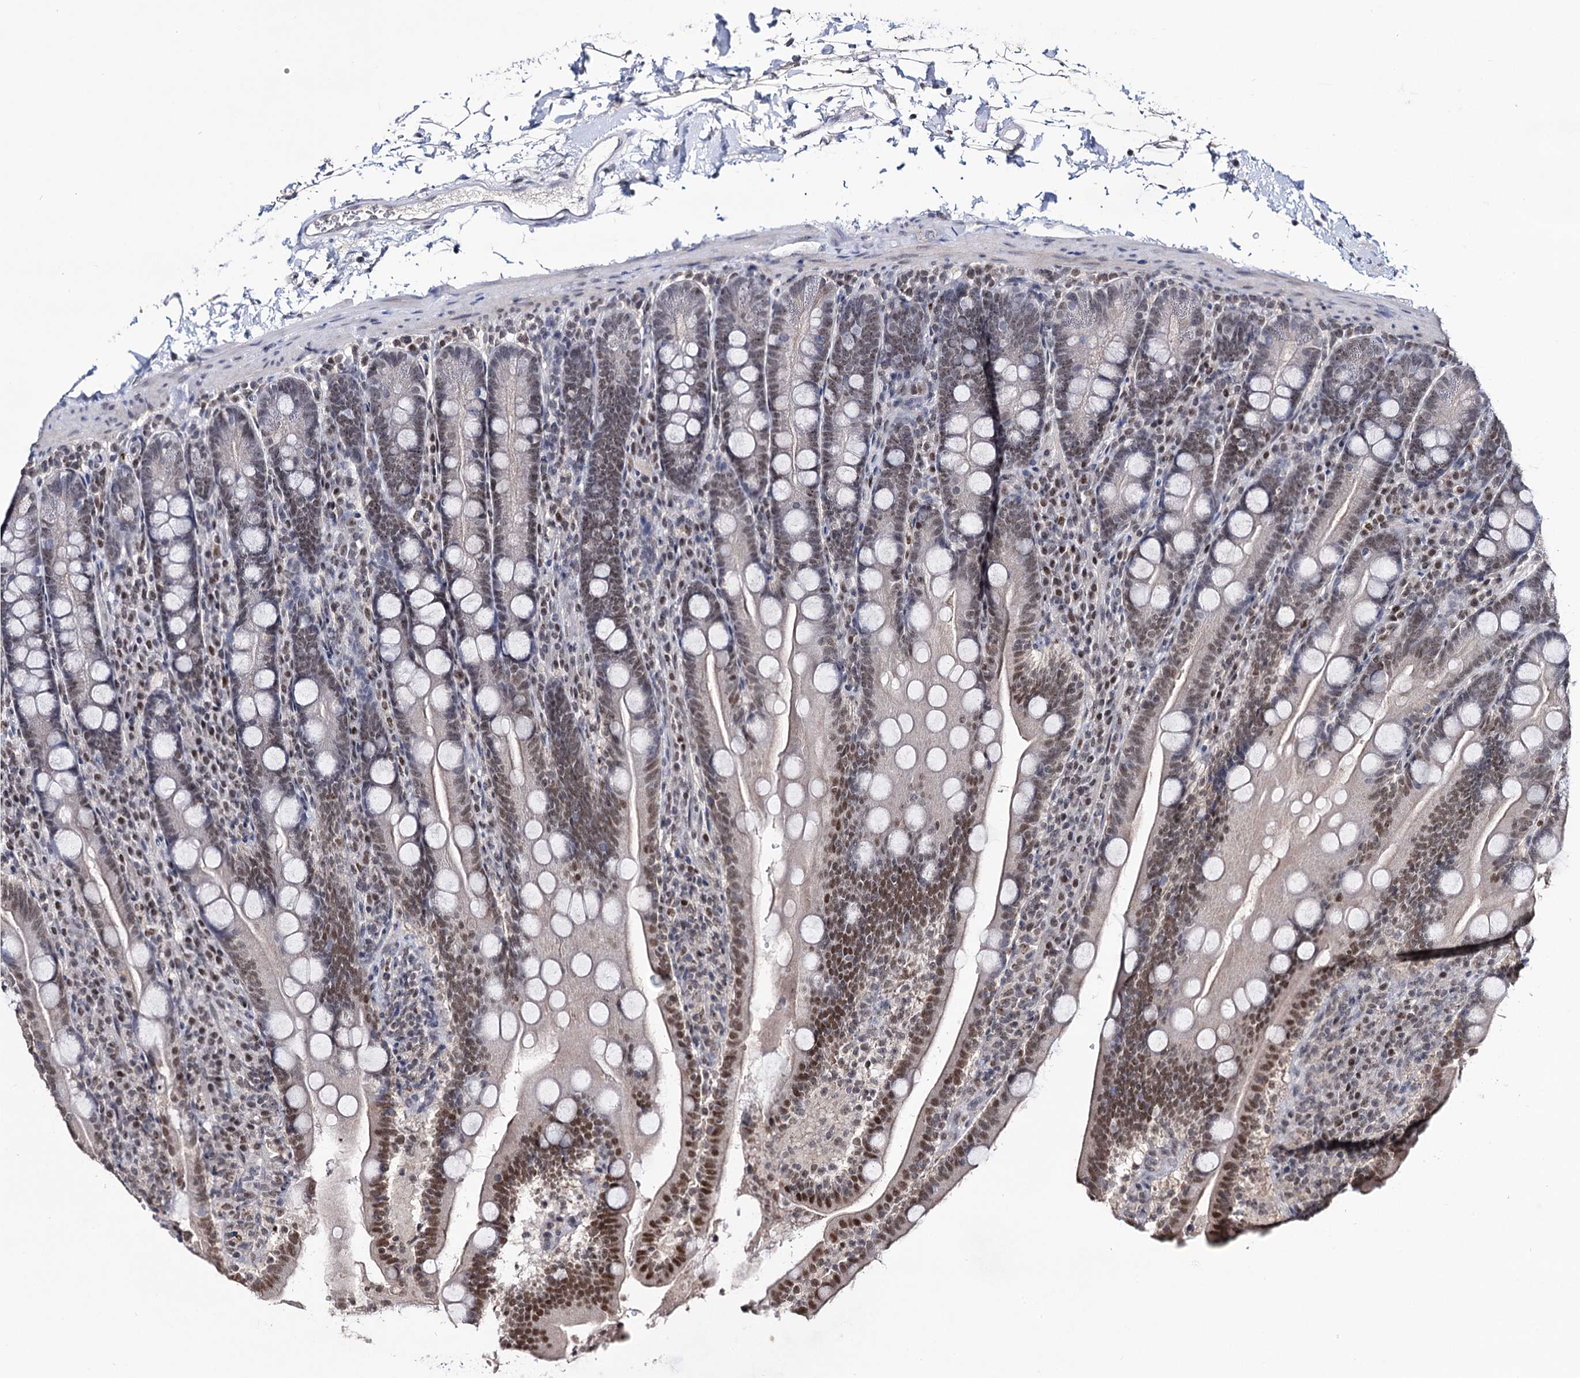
{"staining": {"intensity": "moderate", "quantity": ">75%", "location": "nuclear"}, "tissue": "duodenum", "cell_type": "Glandular cells", "image_type": "normal", "snomed": [{"axis": "morphology", "description": "Normal tissue, NOS"}, {"axis": "topography", "description": "Duodenum"}], "caption": "Protein analysis of unremarkable duodenum shows moderate nuclear expression in about >75% of glandular cells. The staining was performed using DAB (3,3'-diaminobenzidine) to visualize the protein expression in brown, while the nuclei were stained in blue with hematoxylin (Magnification: 20x).", "gene": "SMCHD1", "patient": {"sex": "male", "age": 35}}